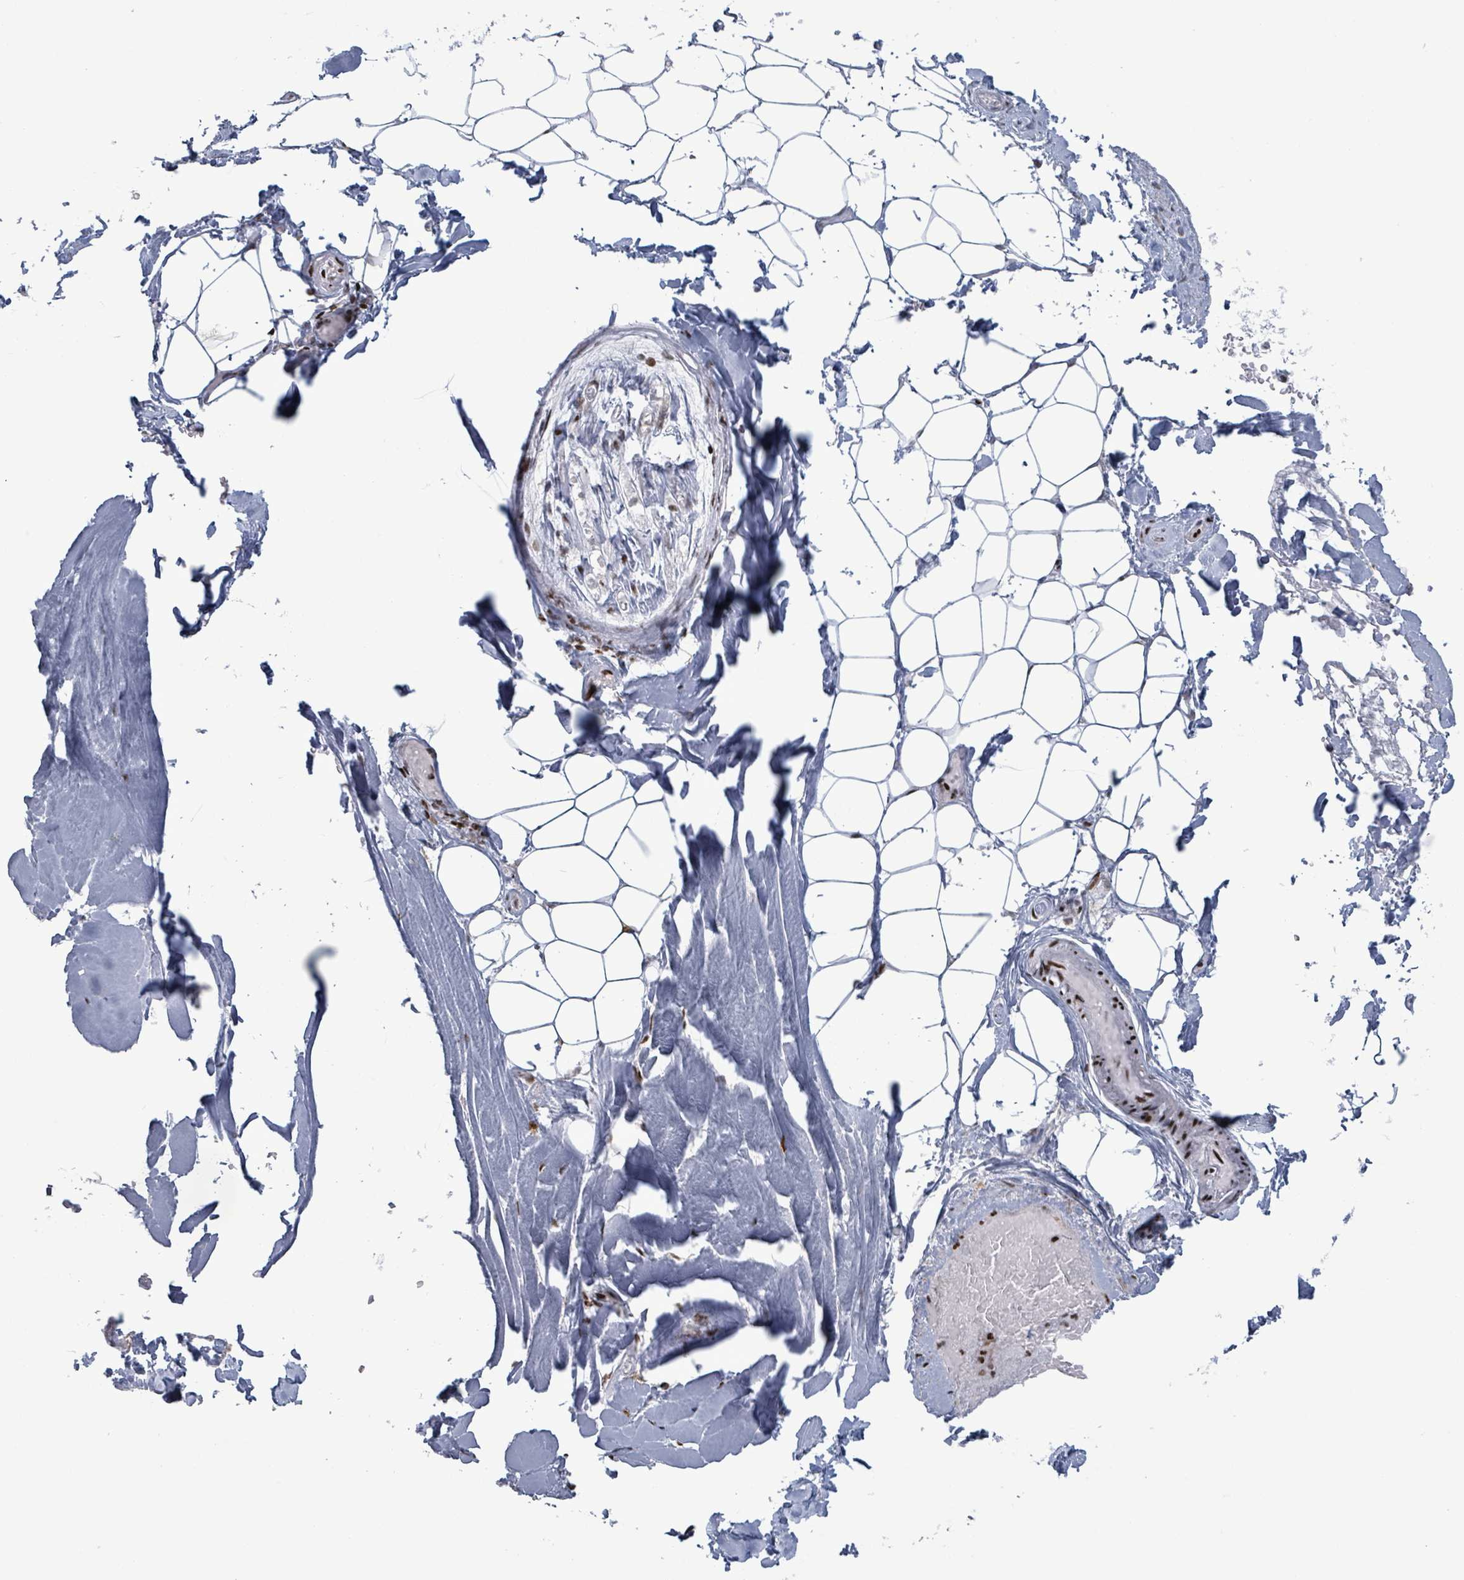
{"staining": {"intensity": "negative", "quantity": "none", "location": "none"}, "tissue": "adipose tissue", "cell_type": "Adipocytes", "image_type": "normal", "snomed": [{"axis": "morphology", "description": "Normal tissue, NOS"}, {"axis": "topography", "description": "Peripheral nerve tissue"}], "caption": "This is a micrograph of immunohistochemistry (IHC) staining of benign adipose tissue, which shows no staining in adipocytes. (DAB IHC visualized using brightfield microscopy, high magnification).", "gene": "FNDC4", "patient": {"sex": "male", "age": 74}}